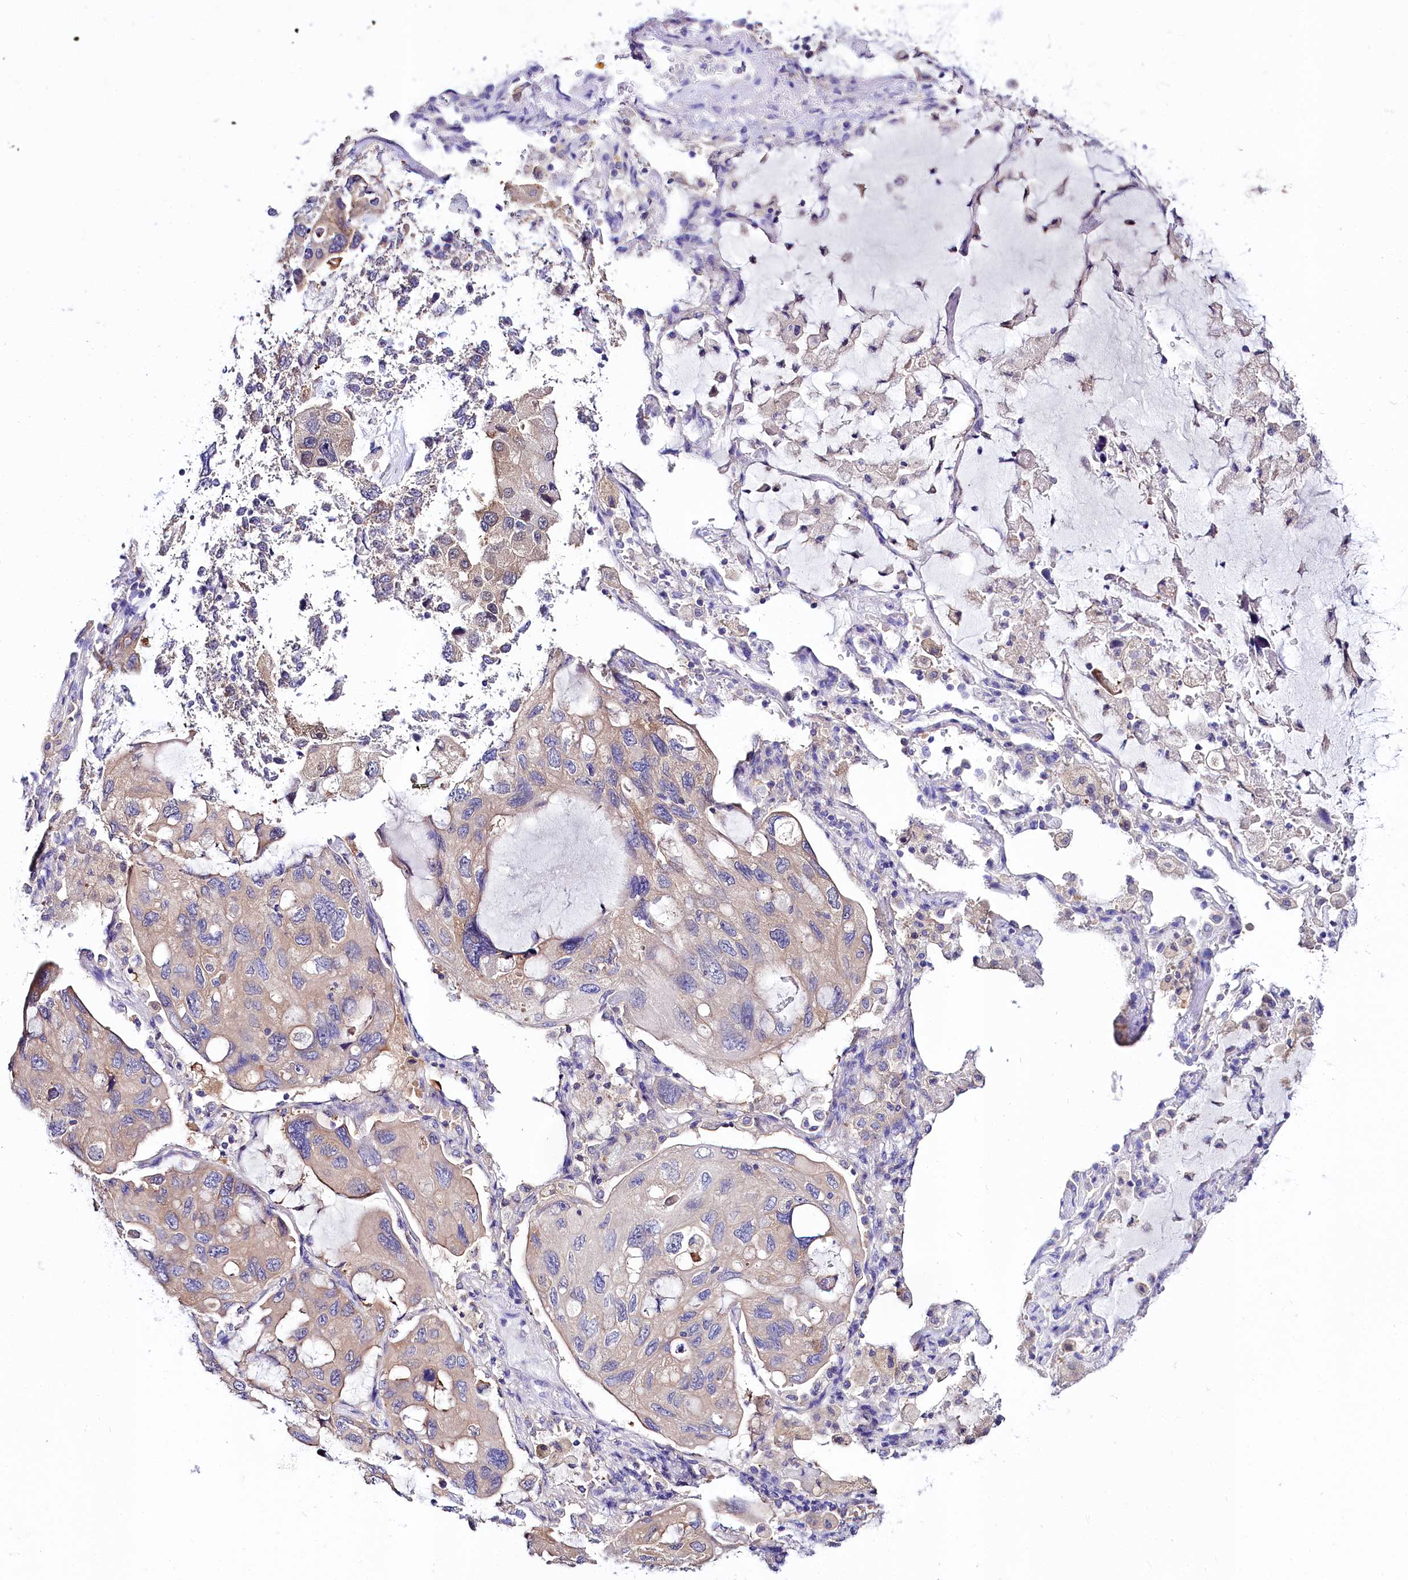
{"staining": {"intensity": "negative", "quantity": "none", "location": "none"}, "tissue": "lung cancer", "cell_type": "Tumor cells", "image_type": "cancer", "snomed": [{"axis": "morphology", "description": "Squamous cell carcinoma, NOS"}, {"axis": "topography", "description": "Lung"}], "caption": "IHC of human lung squamous cell carcinoma reveals no staining in tumor cells.", "gene": "ABHD5", "patient": {"sex": "female", "age": 73}}